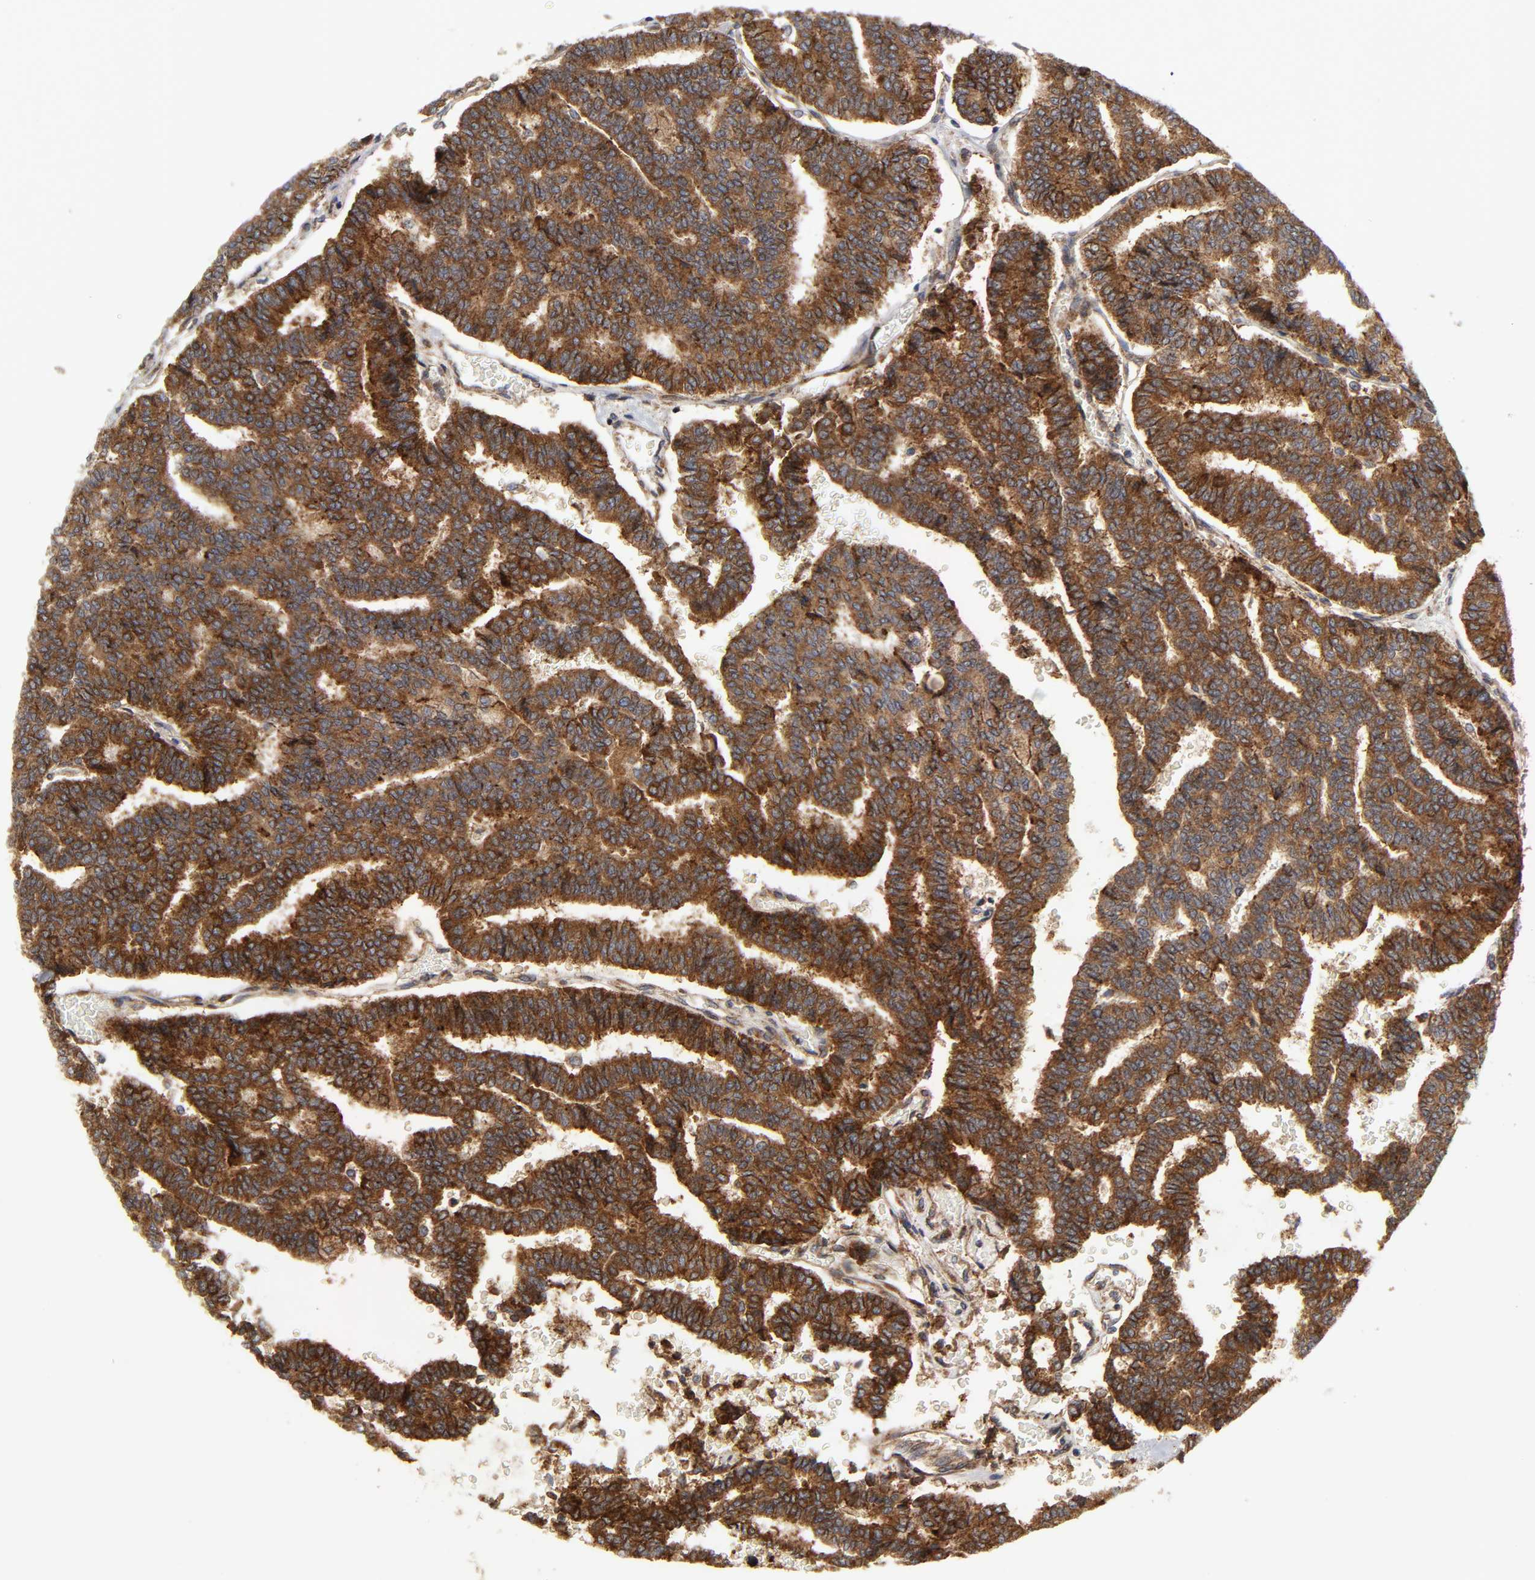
{"staining": {"intensity": "strong", "quantity": ">75%", "location": "cytoplasmic/membranous"}, "tissue": "thyroid cancer", "cell_type": "Tumor cells", "image_type": "cancer", "snomed": [{"axis": "morphology", "description": "Papillary adenocarcinoma, NOS"}, {"axis": "topography", "description": "Thyroid gland"}], "caption": "Approximately >75% of tumor cells in human thyroid cancer reveal strong cytoplasmic/membranous protein expression as visualized by brown immunohistochemical staining.", "gene": "POR", "patient": {"sex": "female", "age": 35}}